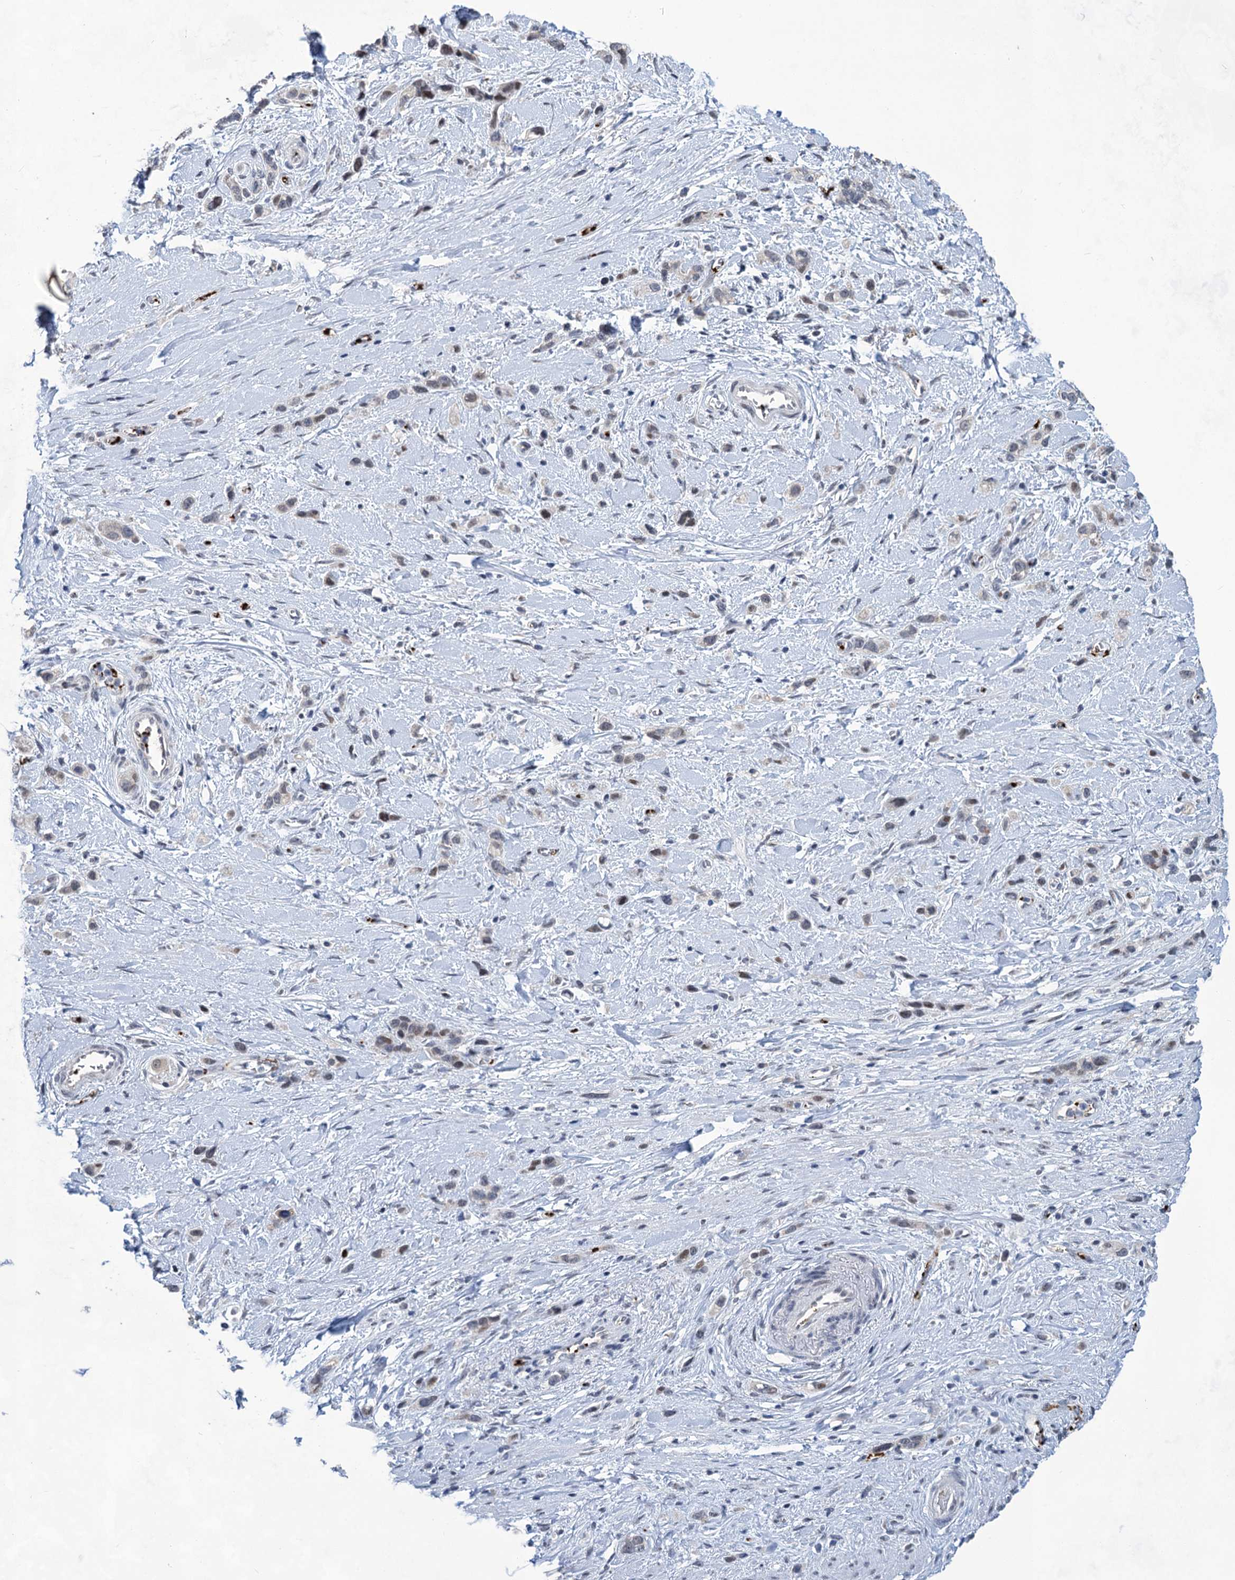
{"staining": {"intensity": "negative", "quantity": "none", "location": "none"}, "tissue": "stomach cancer", "cell_type": "Tumor cells", "image_type": "cancer", "snomed": [{"axis": "morphology", "description": "Adenocarcinoma, NOS"}, {"axis": "morphology", "description": "Adenocarcinoma, High grade"}, {"axis": "topography", "description": "Stomach, upper"}, {"axis": "topography", "description": "Stomach, lower"}], "caption": "A micrograph of stomach cancer stained for a protein reveals no brown staining in tumor cells.", "gene": "MON2", "patient": {"sex": "female", "age": 65}}